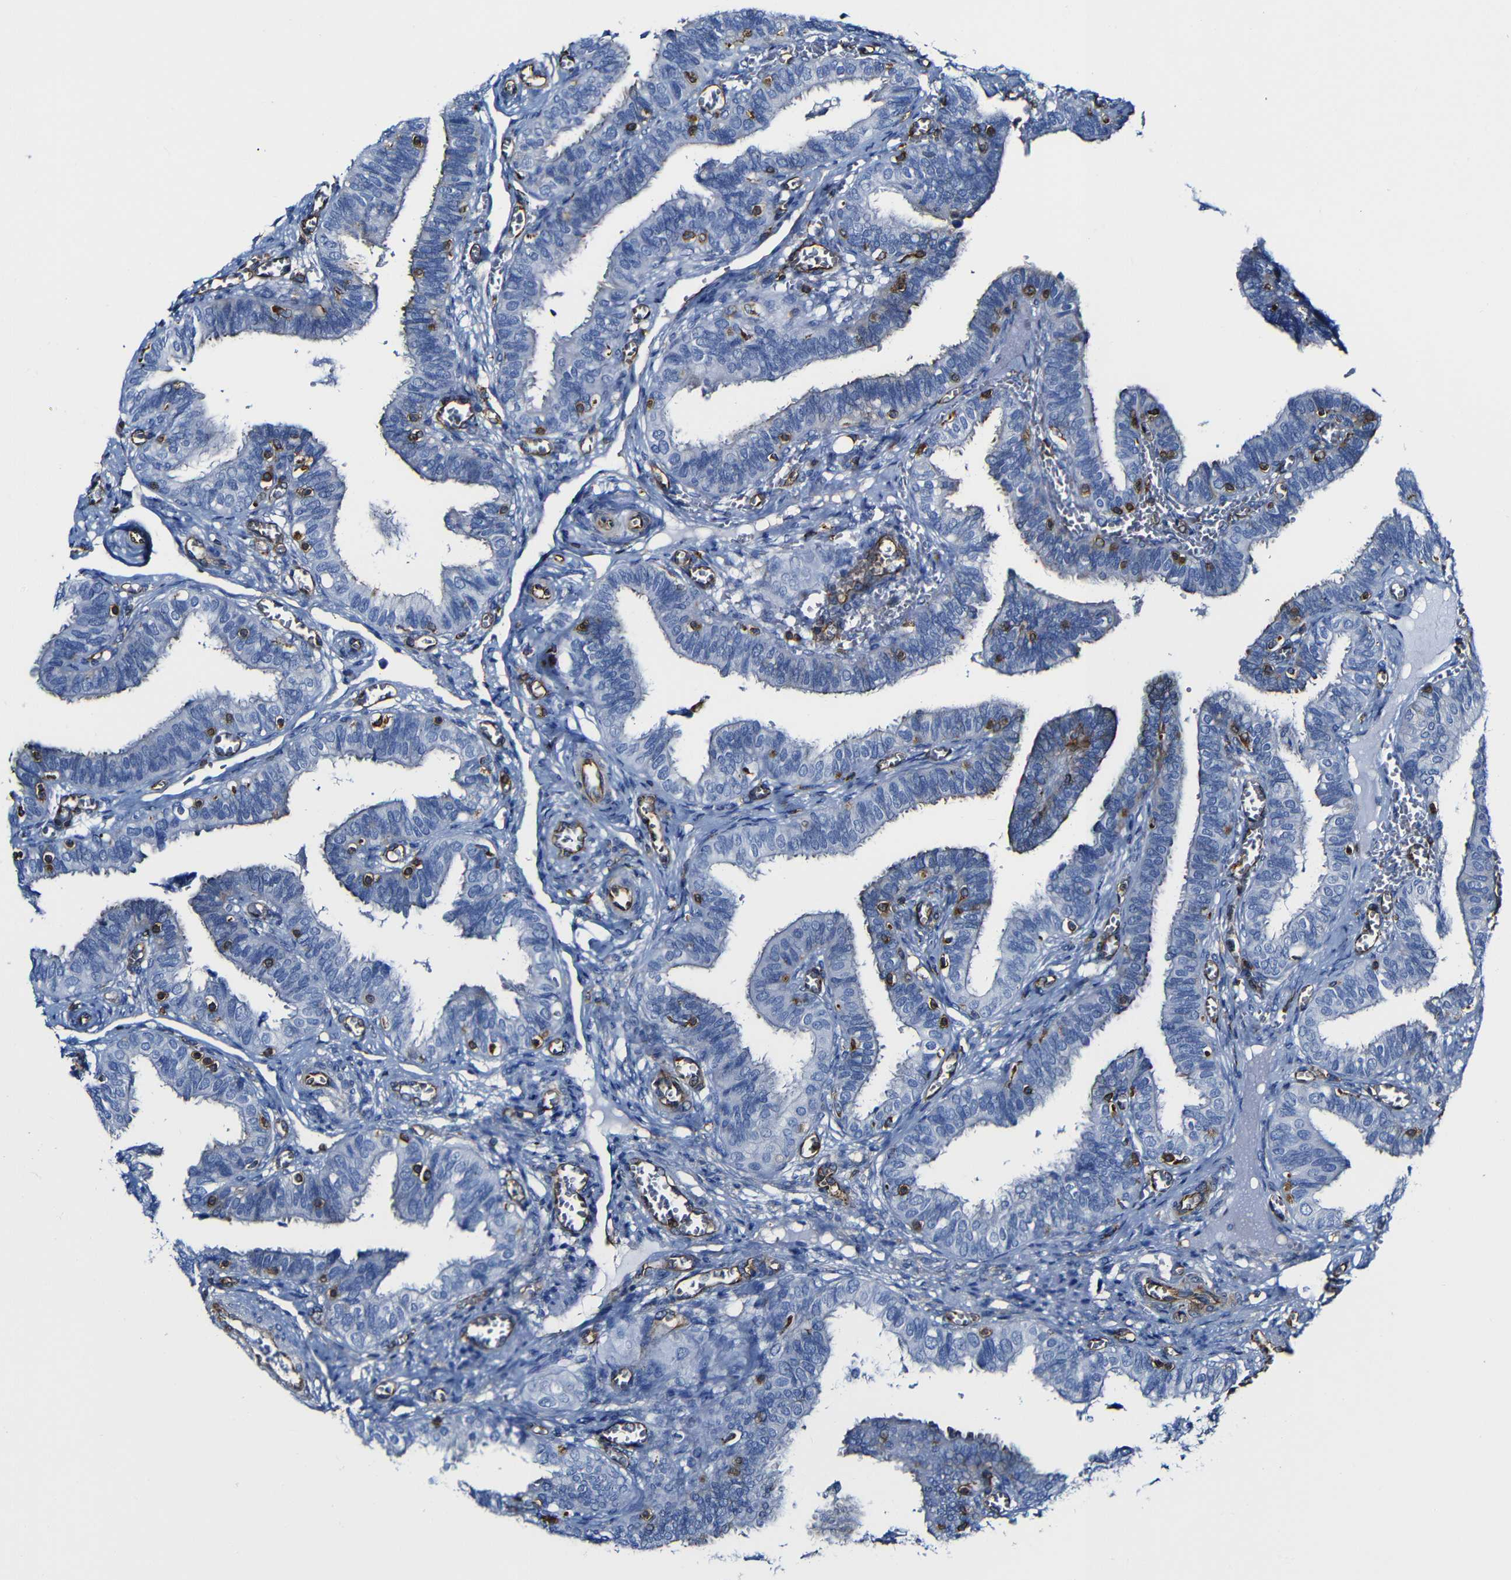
{"staining": {"intensity": "moderate", "quantity": "<25%", "location": "cytoplasmic/membranous"}, "tissue": "fallopian tube", "cell_type": "Glandular cells", "image_type": "normal", "snomed": [{"axis": "morphology", "description": "Normal tissue, NOS"}, {"axis": "topography", "description": "Fallopian tube"}], "caption": "This micrograph demonstrates immunohistochemistry staining of normal fallopian tube, with low moderate cytoplasmic/membranous positivity in approximately <25% of glandular cells.", "gene": "MSN", "patient": {"sex": "female", "age": 46}}